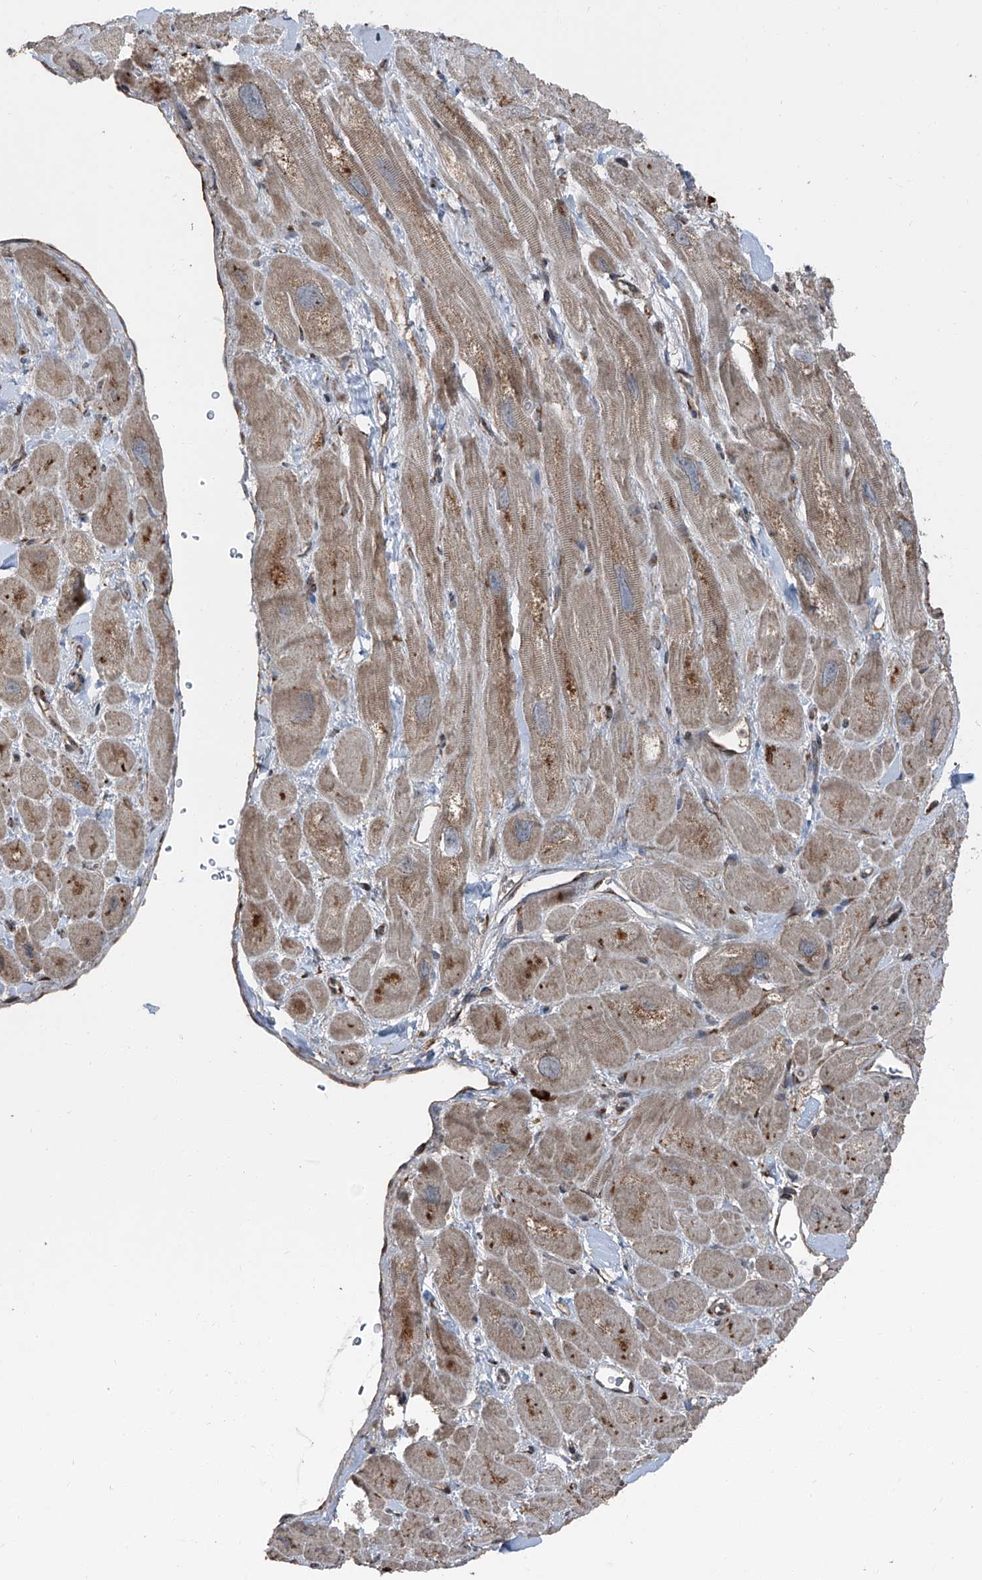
{"staining": {"intensity": "weak", "quantity": "25%-75%", "location": "cytoplasmic/membranous"}, "tissue": "heart muscle", "cell_type": "Cardiomyocytes", "image_type": "normal", "snomed": [{"axis": "morphology", "description": "Normal tissue, NOS"}, {"axis": "topography", "description": "Heart"}], "caption": "Immunohistochemistry (DAB) staining of unremarkable heart muscle displays weak cytoplasmic/membranous protein expression in about 25%-75% of cardiomyocytes.", "gene": "LIMK1", "patient": {"sex": "male", "age": 49}}